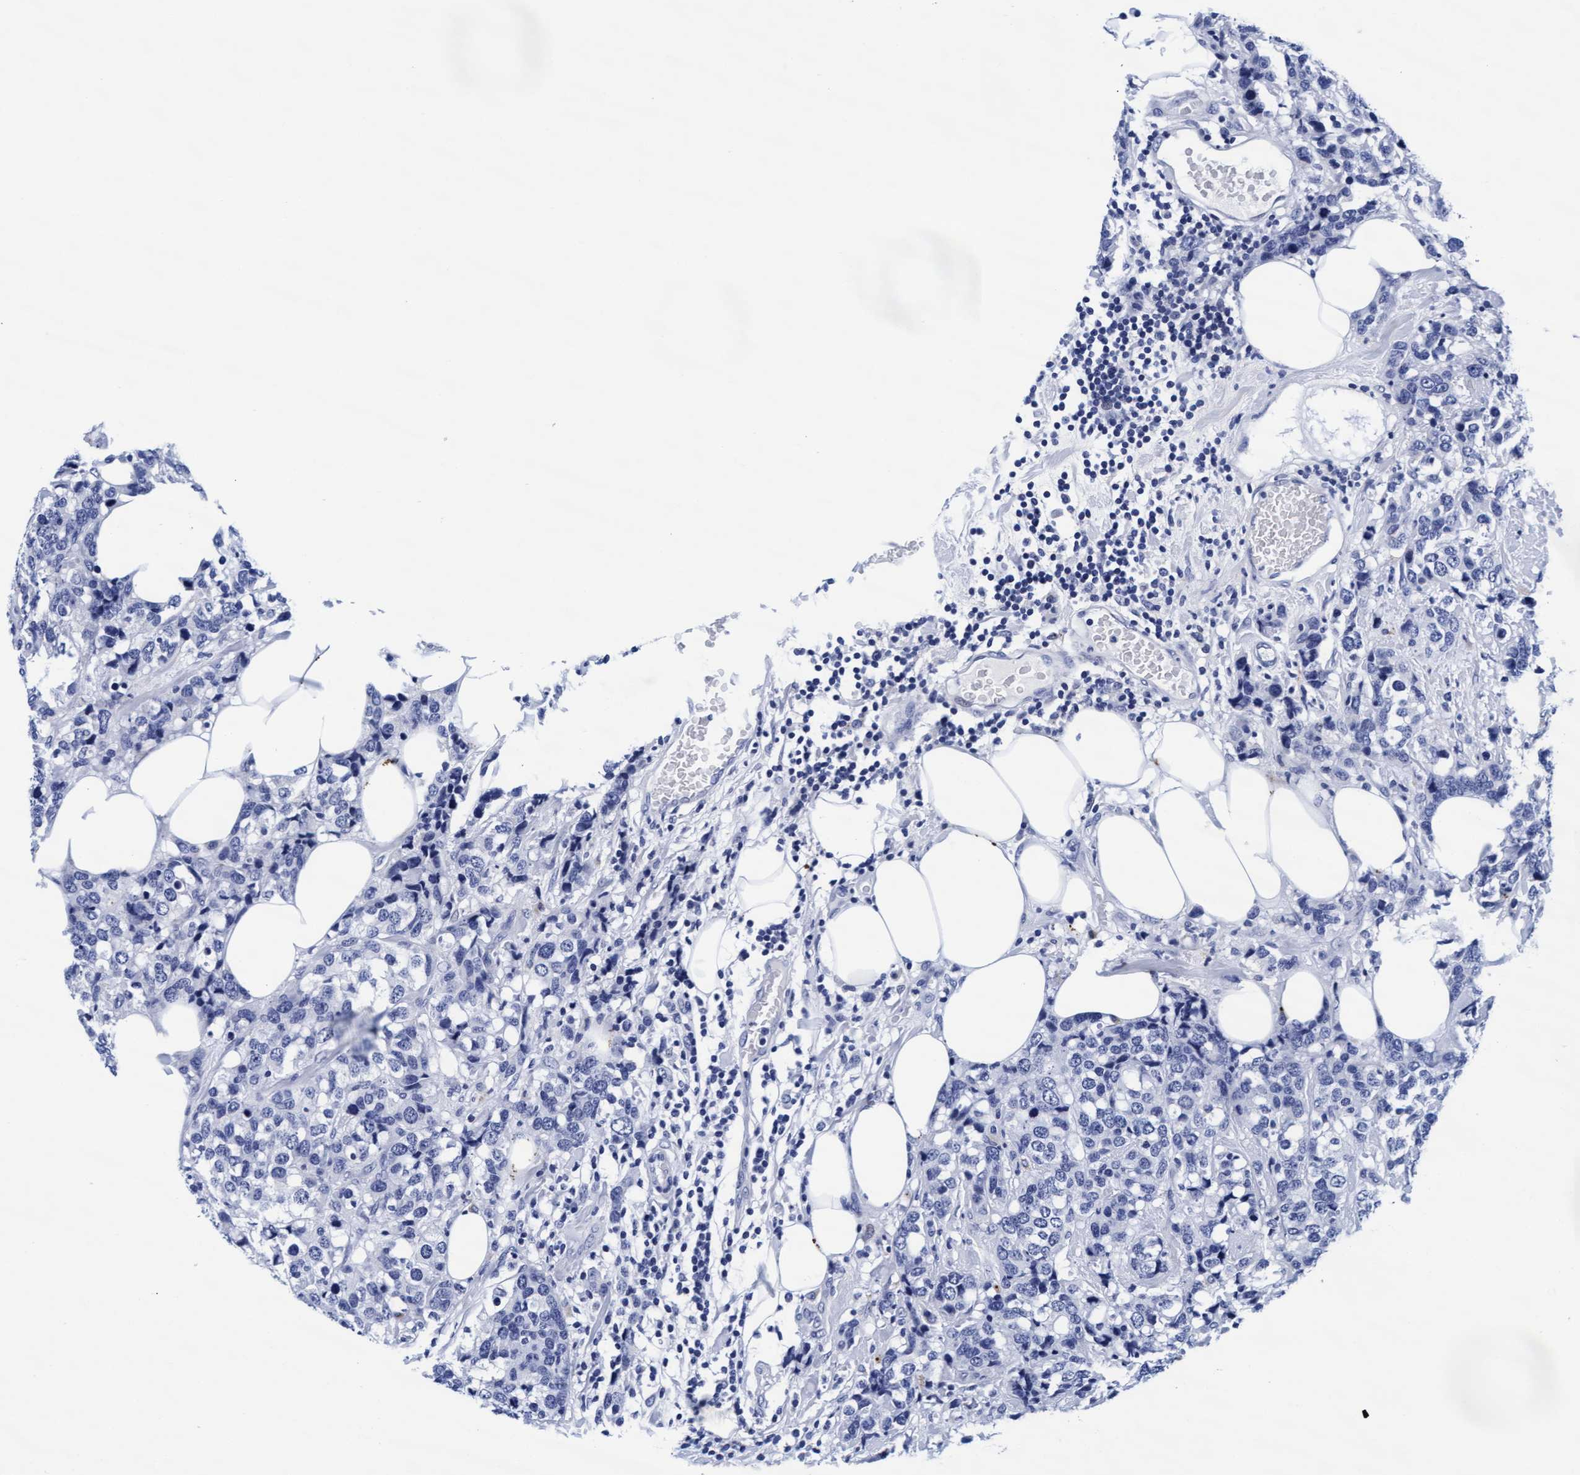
{"staining": {"intensity": "negative", "quantity": "none", "location": "none"}, "tissue": "breast cancer", "cell_type": "Tumor cells", "image_type": "cancer", "snomed": [{"axis": "morphology", "description": "Lobular carcinoma"}, {"axis": "topography", "description": "Breast"}], "caption": "An image of human breast cancer is negative for staining in tumor cells.", "gene": "ARSG", "patient": {"sex": "female", "age": 59}}